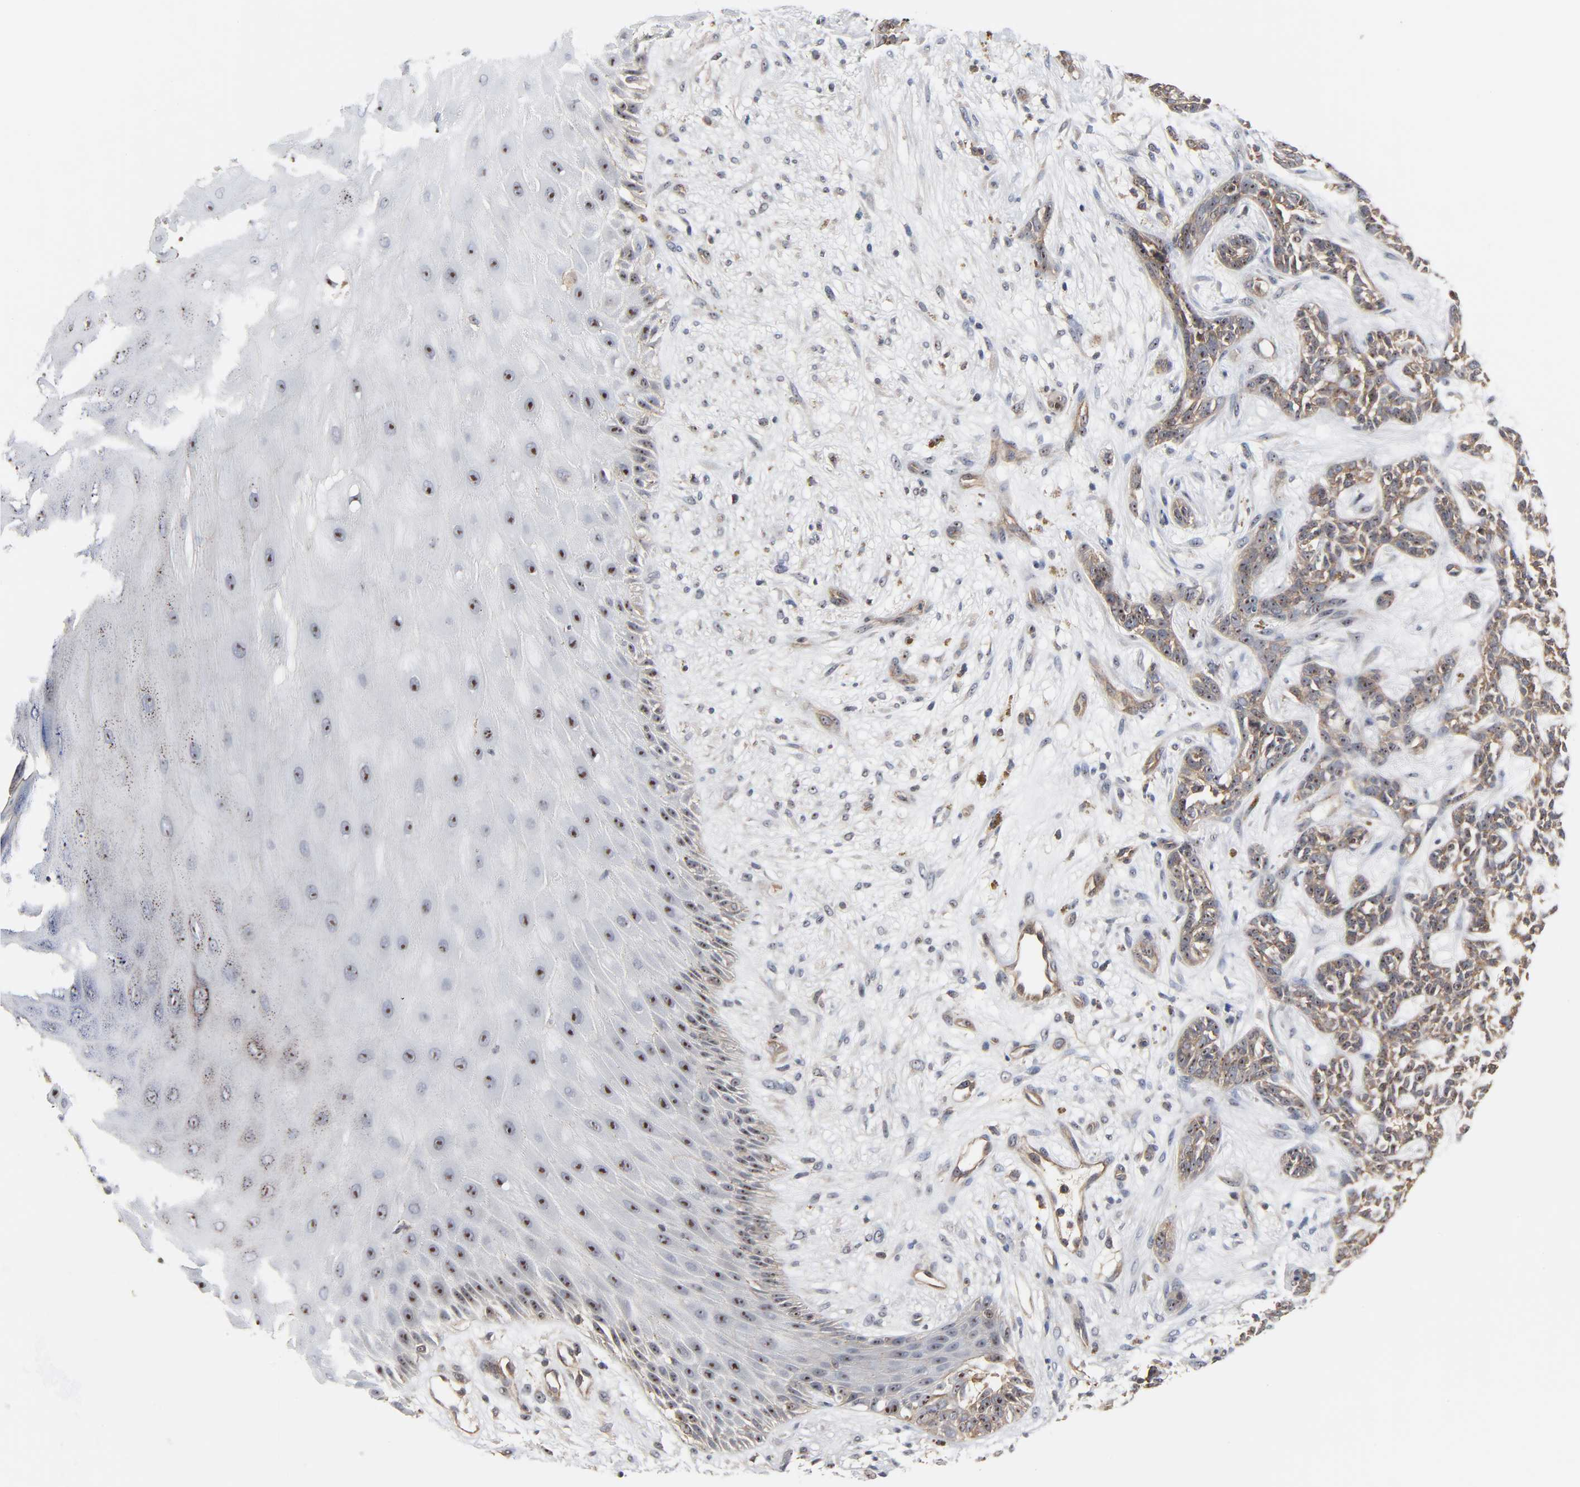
{"staining": {"intensity": "weak", "quantity": ">75%", "location": "cytoplasmic/membranous,nuclear"}, "tissue": "skin cancer", "cell_type": "Tumor cells", "image_type": "cancer", "snomed": [{"axis": "morphology", "description": "Basal cell carcinoma"}, {"axis": "topography", "description": "Skin"}], "caption": "This photomicrograph reveals IHC staining of human skin cancer, with low weak cytoplasmic/membranous and nuclear staining in approximately >75% of tumor cells.", "gene": "DDX10", "patient": {"sex": "female", "age": 84}}